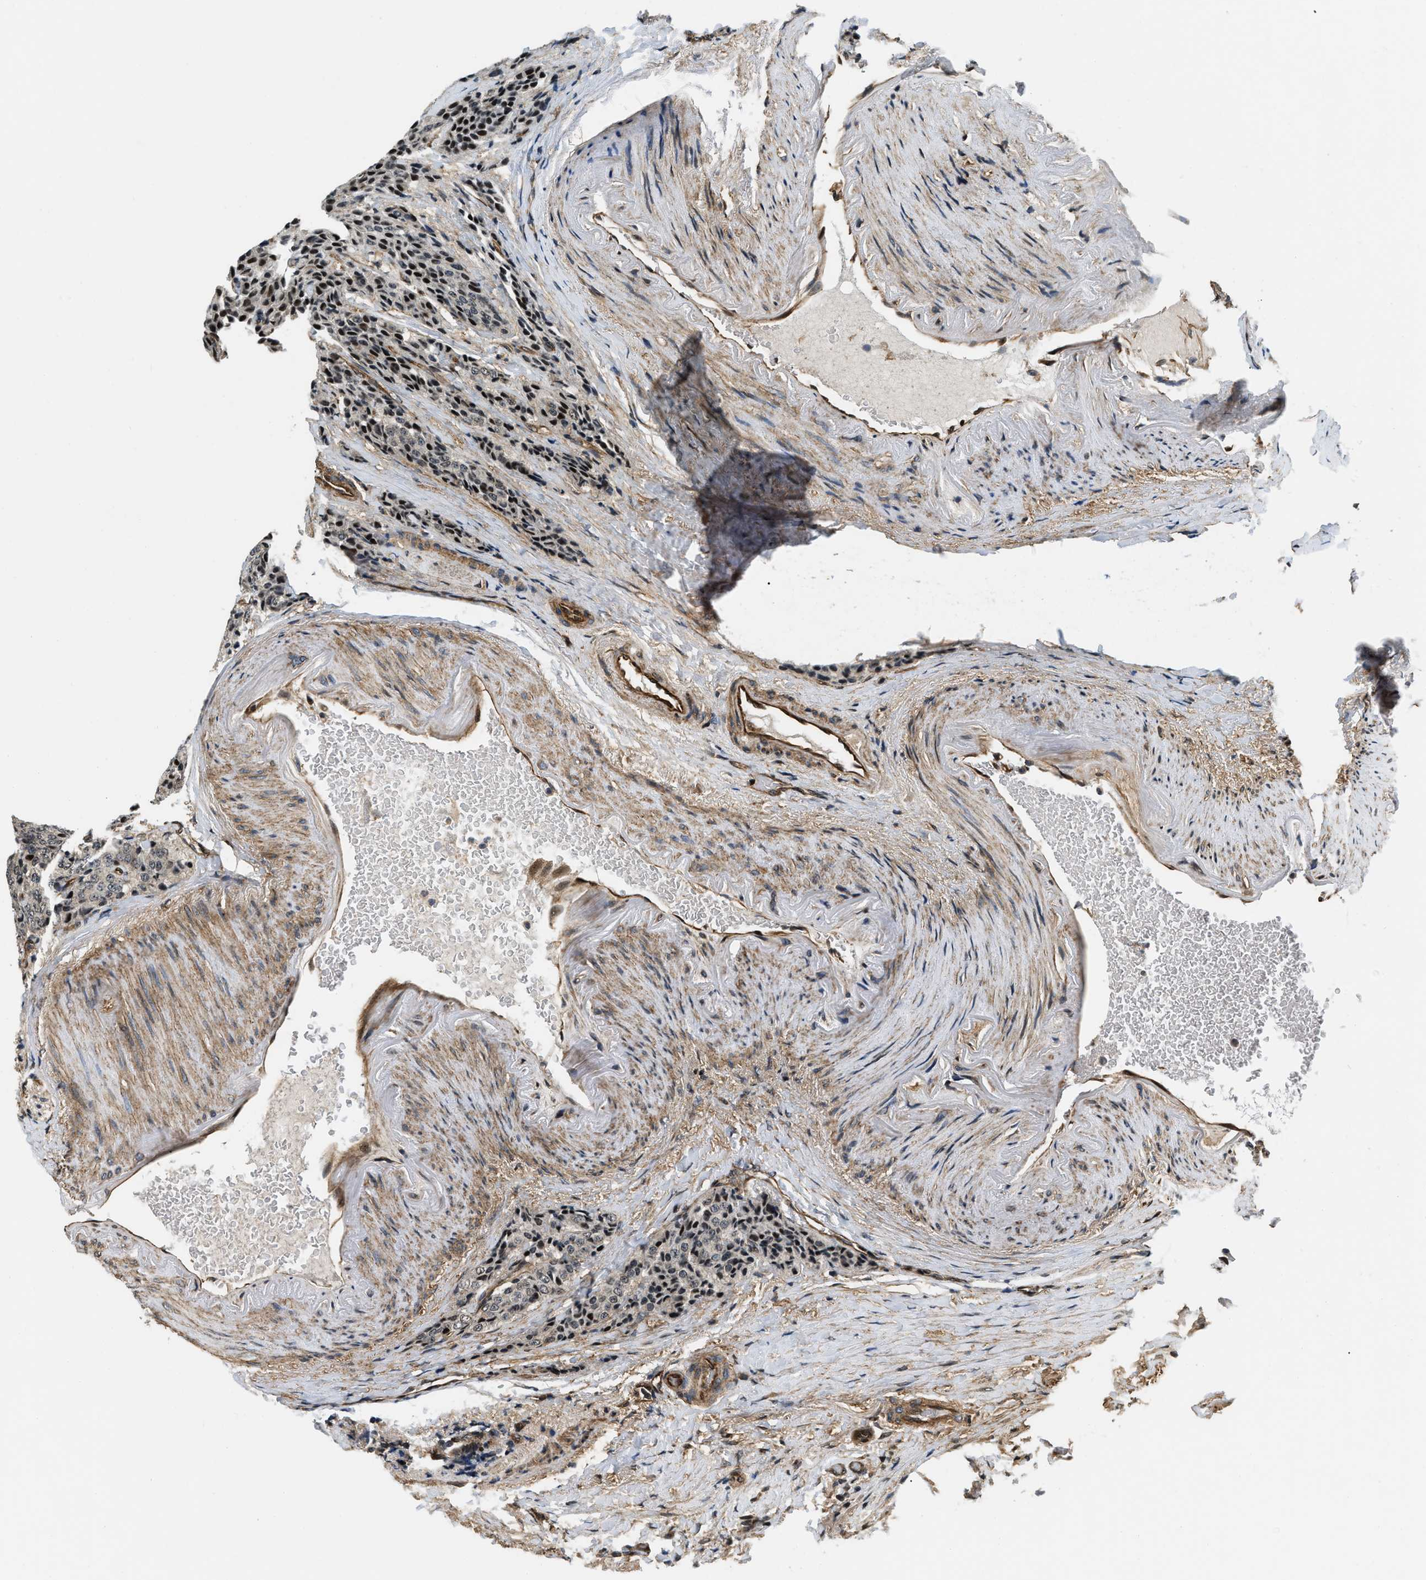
{"staining": {"intensity": "strong", "quantity": "25%-75%", "location": "nuclear"}, "tissue": "carcinoid", "cell_type": "Tumor cells", "image_type": "cancer", "snomed": [{"axis": "morphology", "description": "Carcinoid, malignant, NOS"}, {"axis": "topography", "description": "Colon"}], "caption": "This is a histology image of IHC staining of carcinoid, which shows strong positivity in the nuclear of tumor cells.", "gene": "LTA4H", "patient": {"sex": "female", "age": 61}}